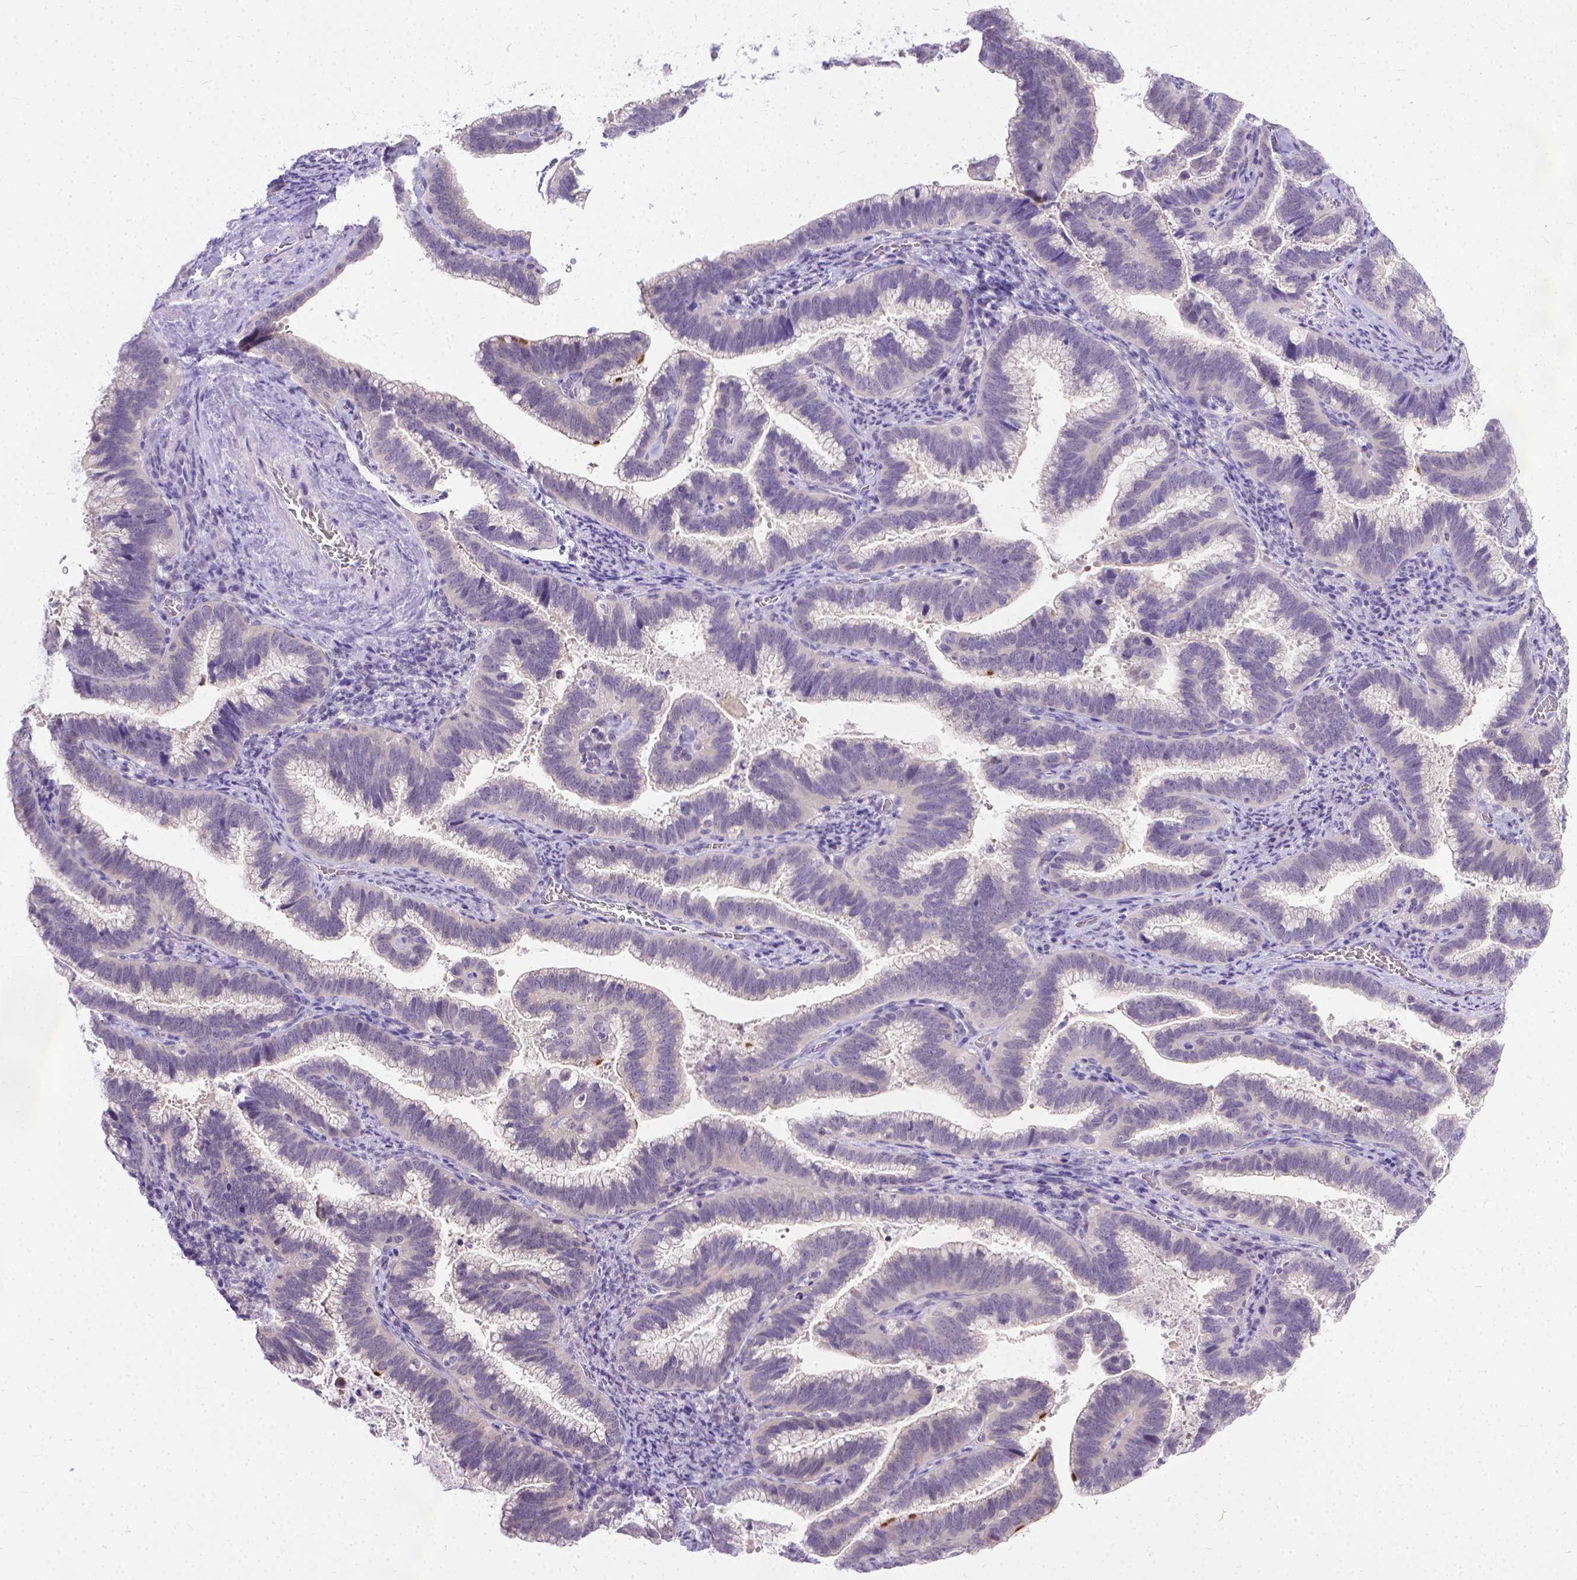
{"staining": {"intensity": "negative", "quantity": "none", "location": "none"}, "tissue": "cervical cancer", "cell_type": "Tumor cells", "image_type": "cancer", "snomed": [{"axis": "morphology", "description": "Adenocarcinoma, NOS"}, {"axis": "topography", "description": "Cervix"}], "caption": "Tumor cells are negative for brown protein staining in cervical cancer (adenocarcinoma).", "gene": "TTLL6", "patient": {"sex": "female", "age": 61}}